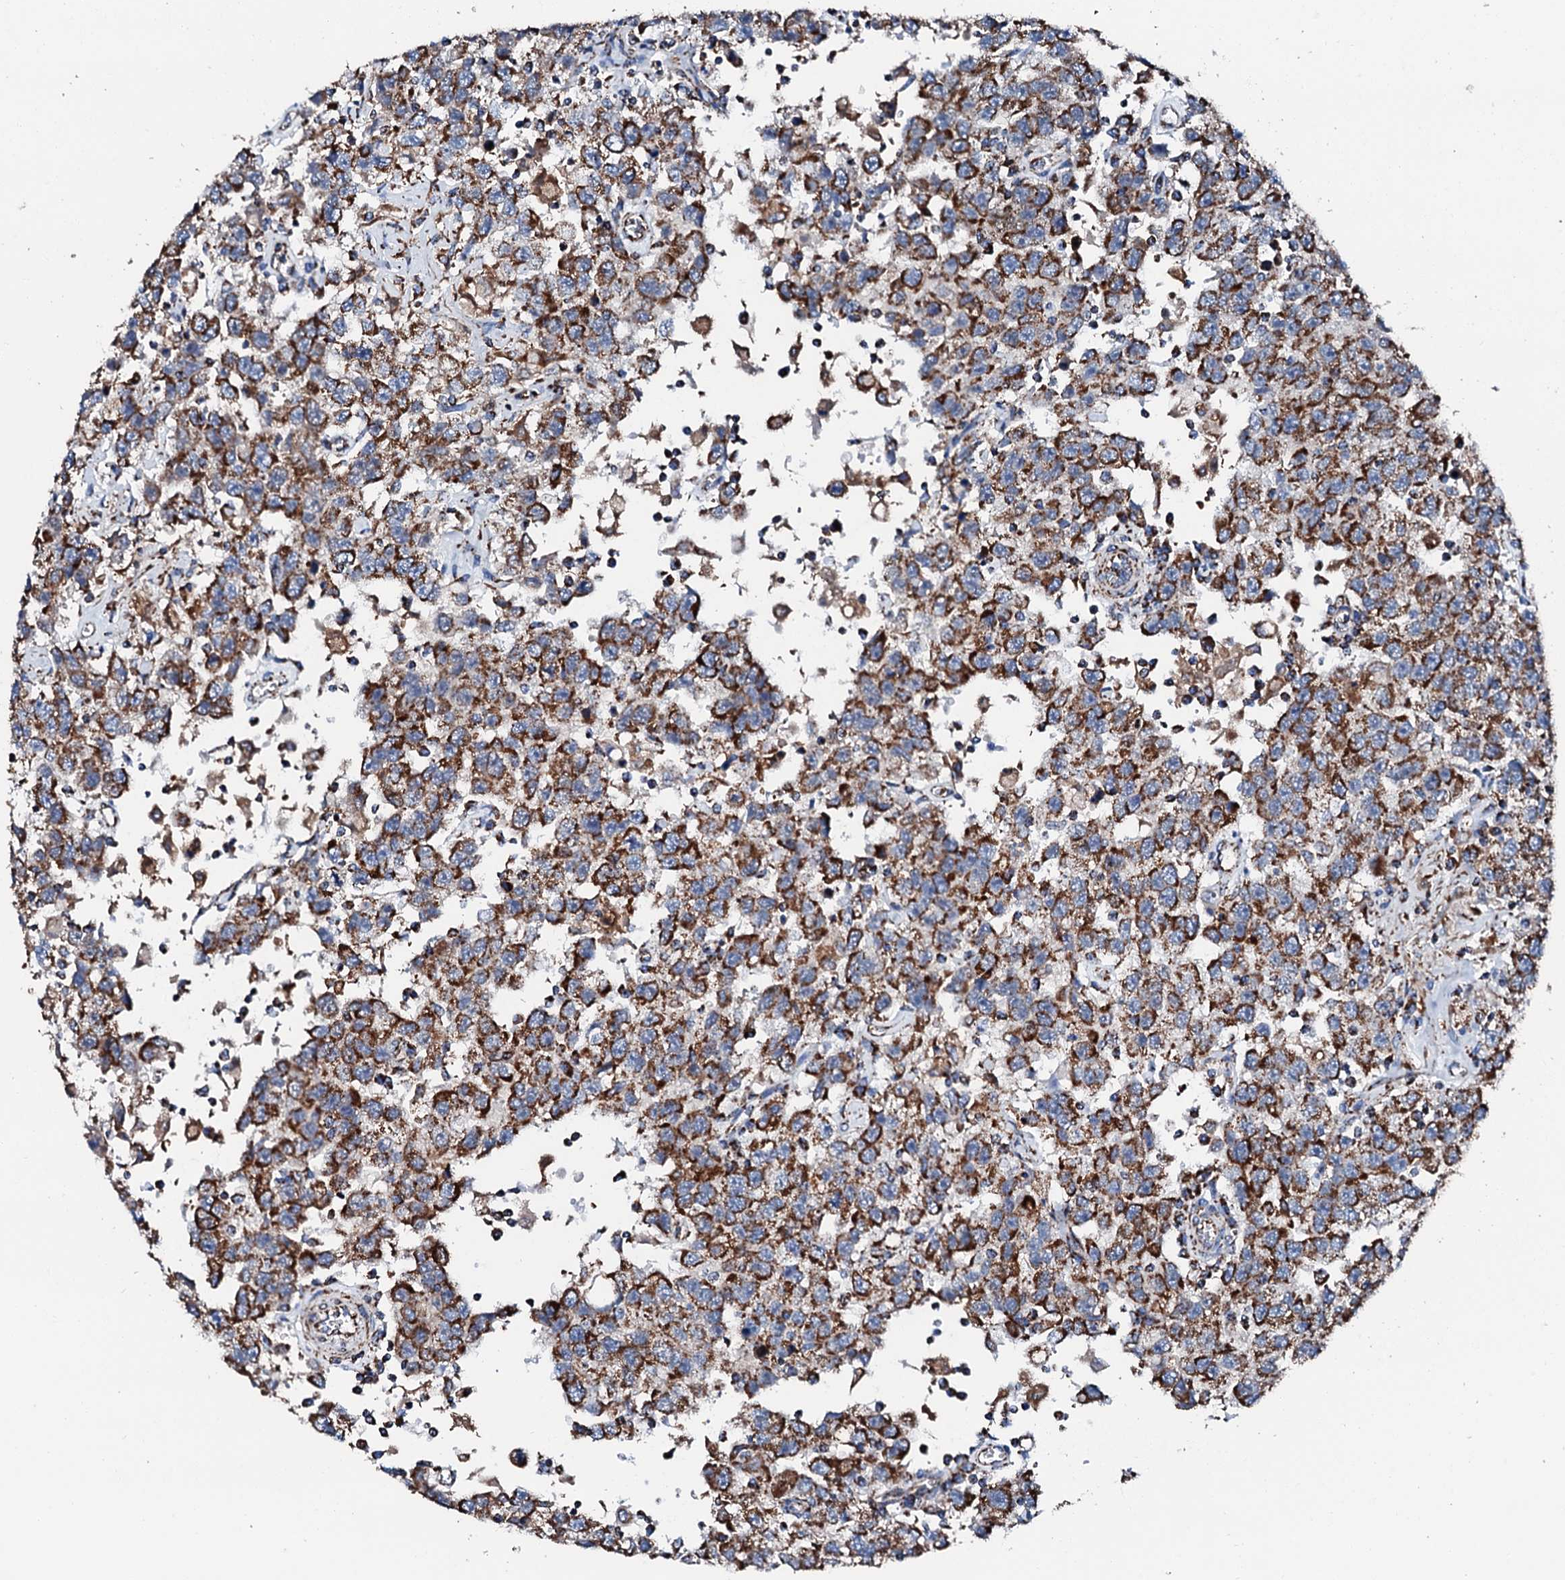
{"staining": {"intensity": "strong", "quantity": ">75%", "location": "cytoplasmic/membranous"}, "tissue": "testis cancer", "cell_type": "Tumor cells", "image_type": "cancer", "snomed": [{"axis": "morphology", "description": "Seminoma, NOS"}, {"axis": "topography", "description": "Testis"}], "caption": "Testis cancer (seminoma) was stained to show a protein in brown. There is high levels of strong cytoplasmic/membranous positivity in about >75% of tumor cells.", "gene": "HADH", "patient": {"sex": "male", "age": 41}}